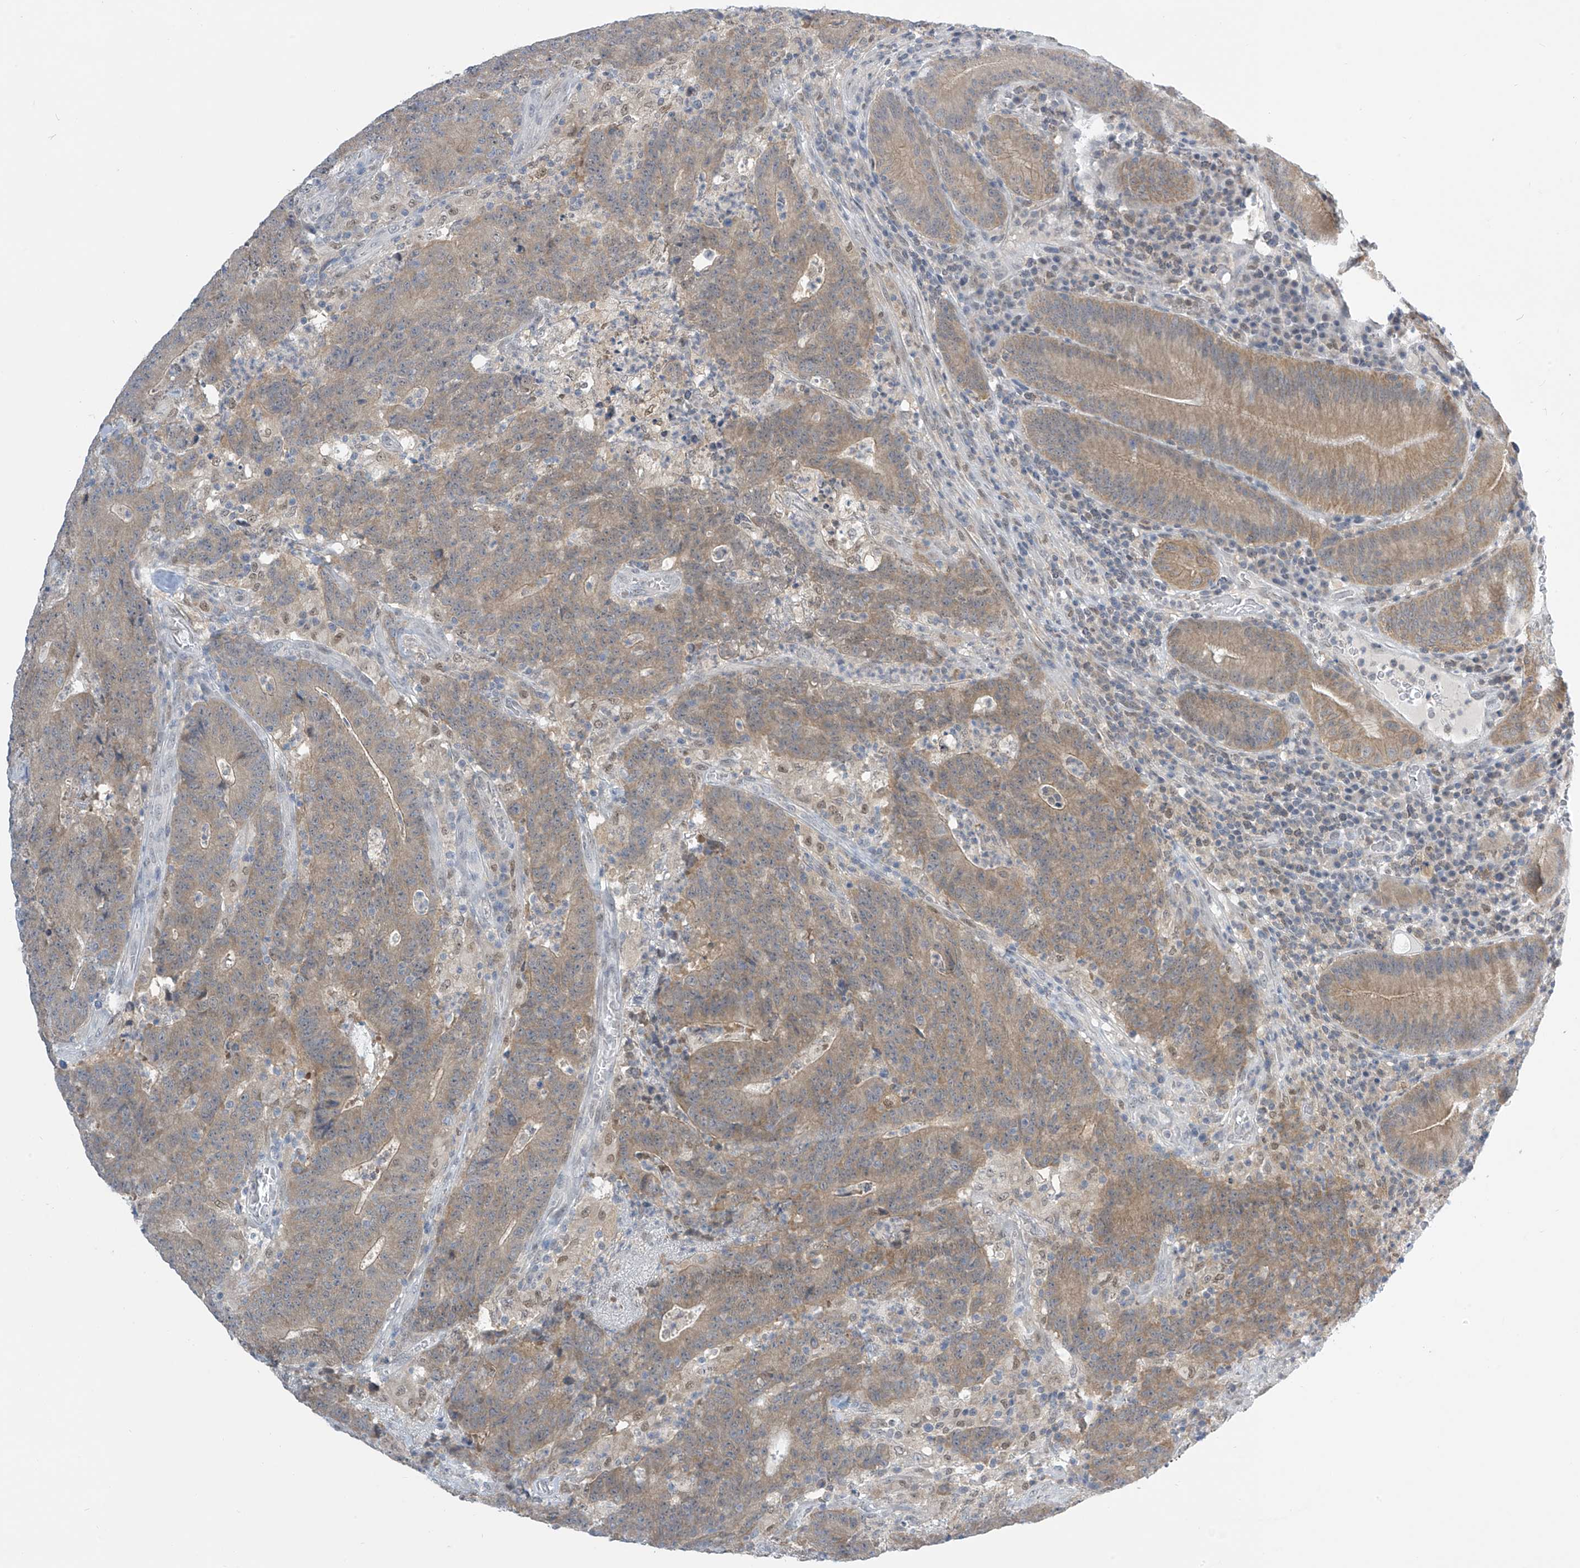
{"staining": {"intensity": "moderate", "quantity": ">75%", "location": "cytoplasmic/membranous"}, "tissue": "colorectal cancer", "cell_type": "Tumor cells", "image_type": "cancer", "snomed": [{"axis": "morphology", "description": "Normal tissue, NOS"}, {"axis": "morphology", "description": "Adenocarcinoma, NOS"}, {"axis": "topography", "description": "Colon"}], "caption": "About >75% of tumor cells in adenocarcinoma (colorectal) demonstrate moderate cytoplasmic/membranous protein staining as visualized by brown immunohistochemical staining.", "gene": "APLF", "patient": {"sex": "female", "age": 75}}